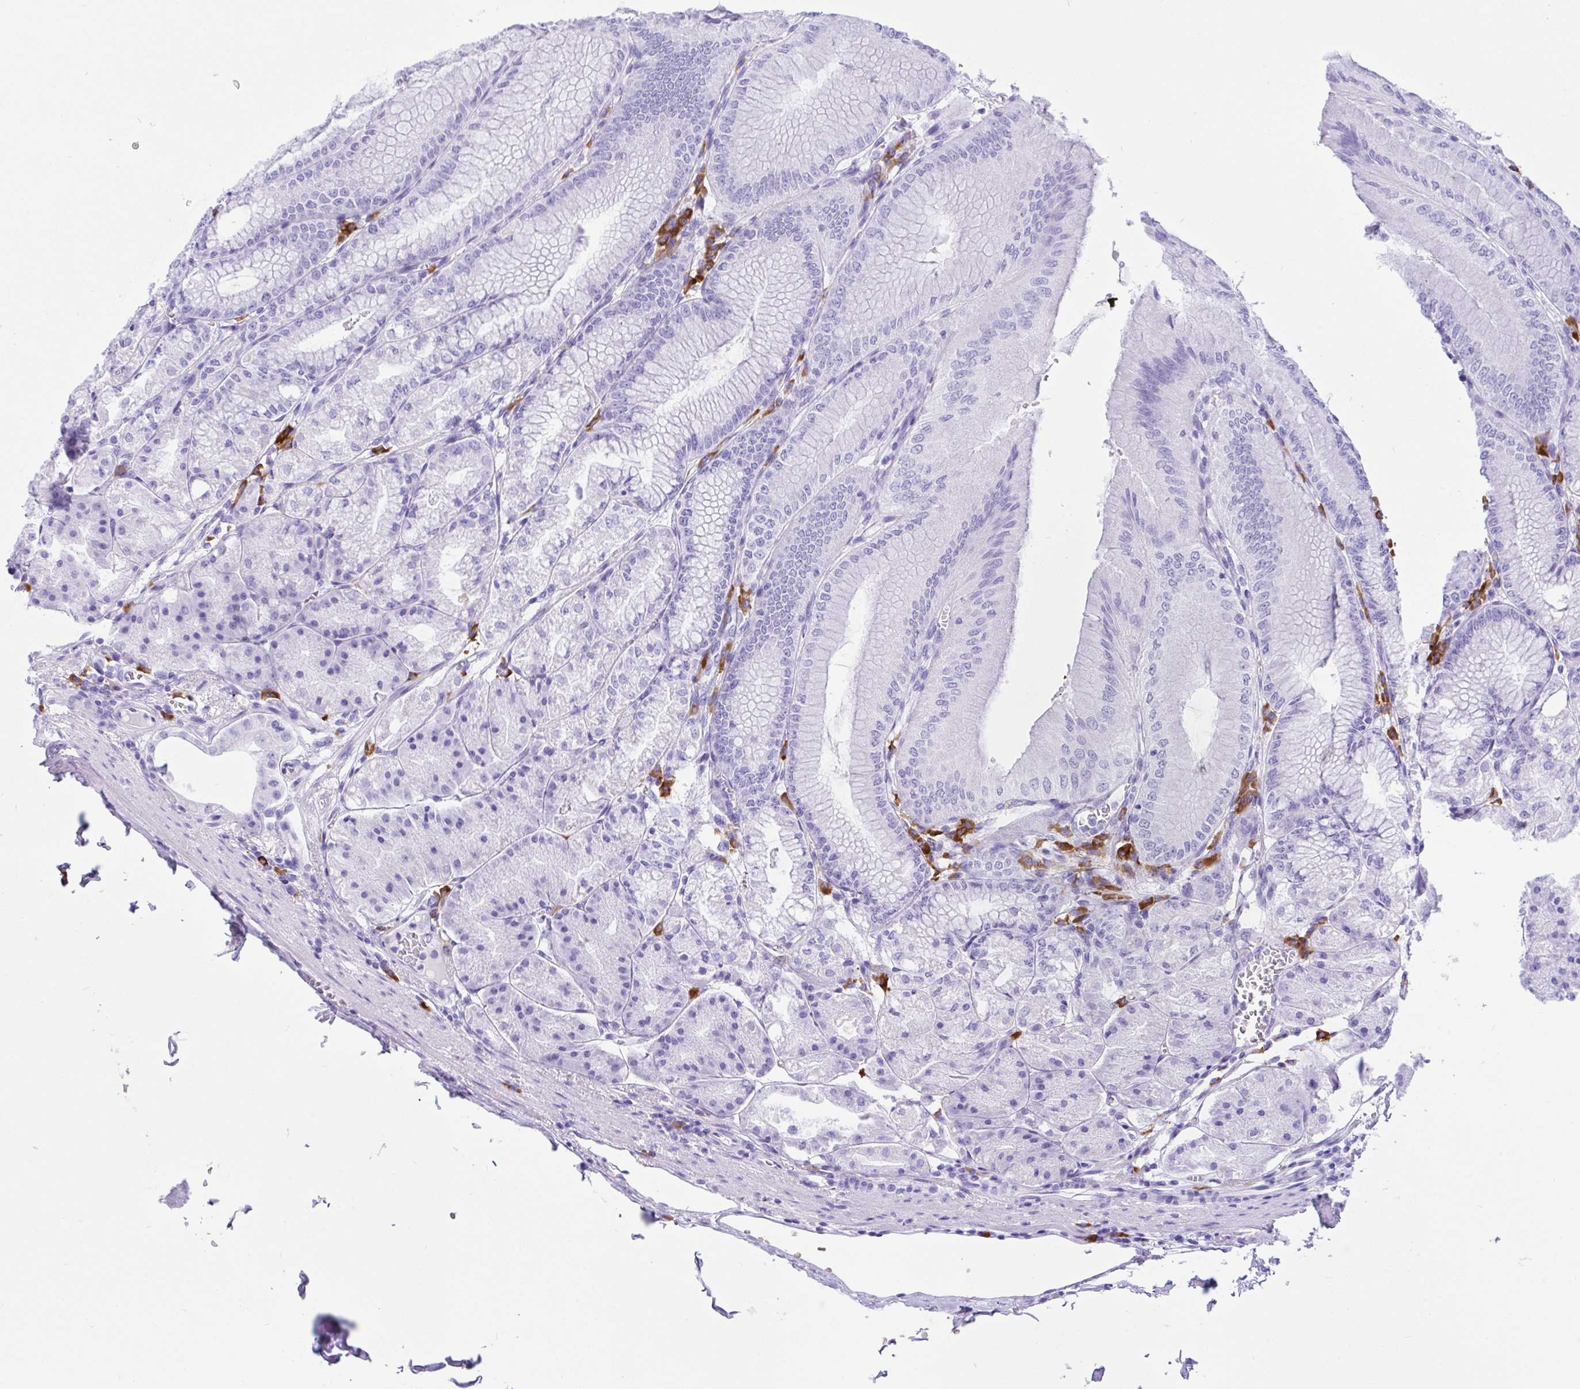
{"staining": {"intensity": "negative", "quantity": "none", "location": "none"}, "tissue": "stomach", "cell_type": "Glandular cells", "image_type": "normal", "snomed": [{"axis": "morphology", "description": "Normal tissue, NOS"}, {"axis": "topography", "description": "Stomach, lower"}], "caption": "DAB (3,3'-diaminobenzidine) immunohistochemical staining of normal human stomach shows no significant expression in glandular cells. The staining was performed using DAB to visualize the protein expression in brown, while the nuclei were stained in blue with hematoxylin (Magnification: 20x).", "gene": "BEST4", "patient": {"sex": "male", "age": 71}}